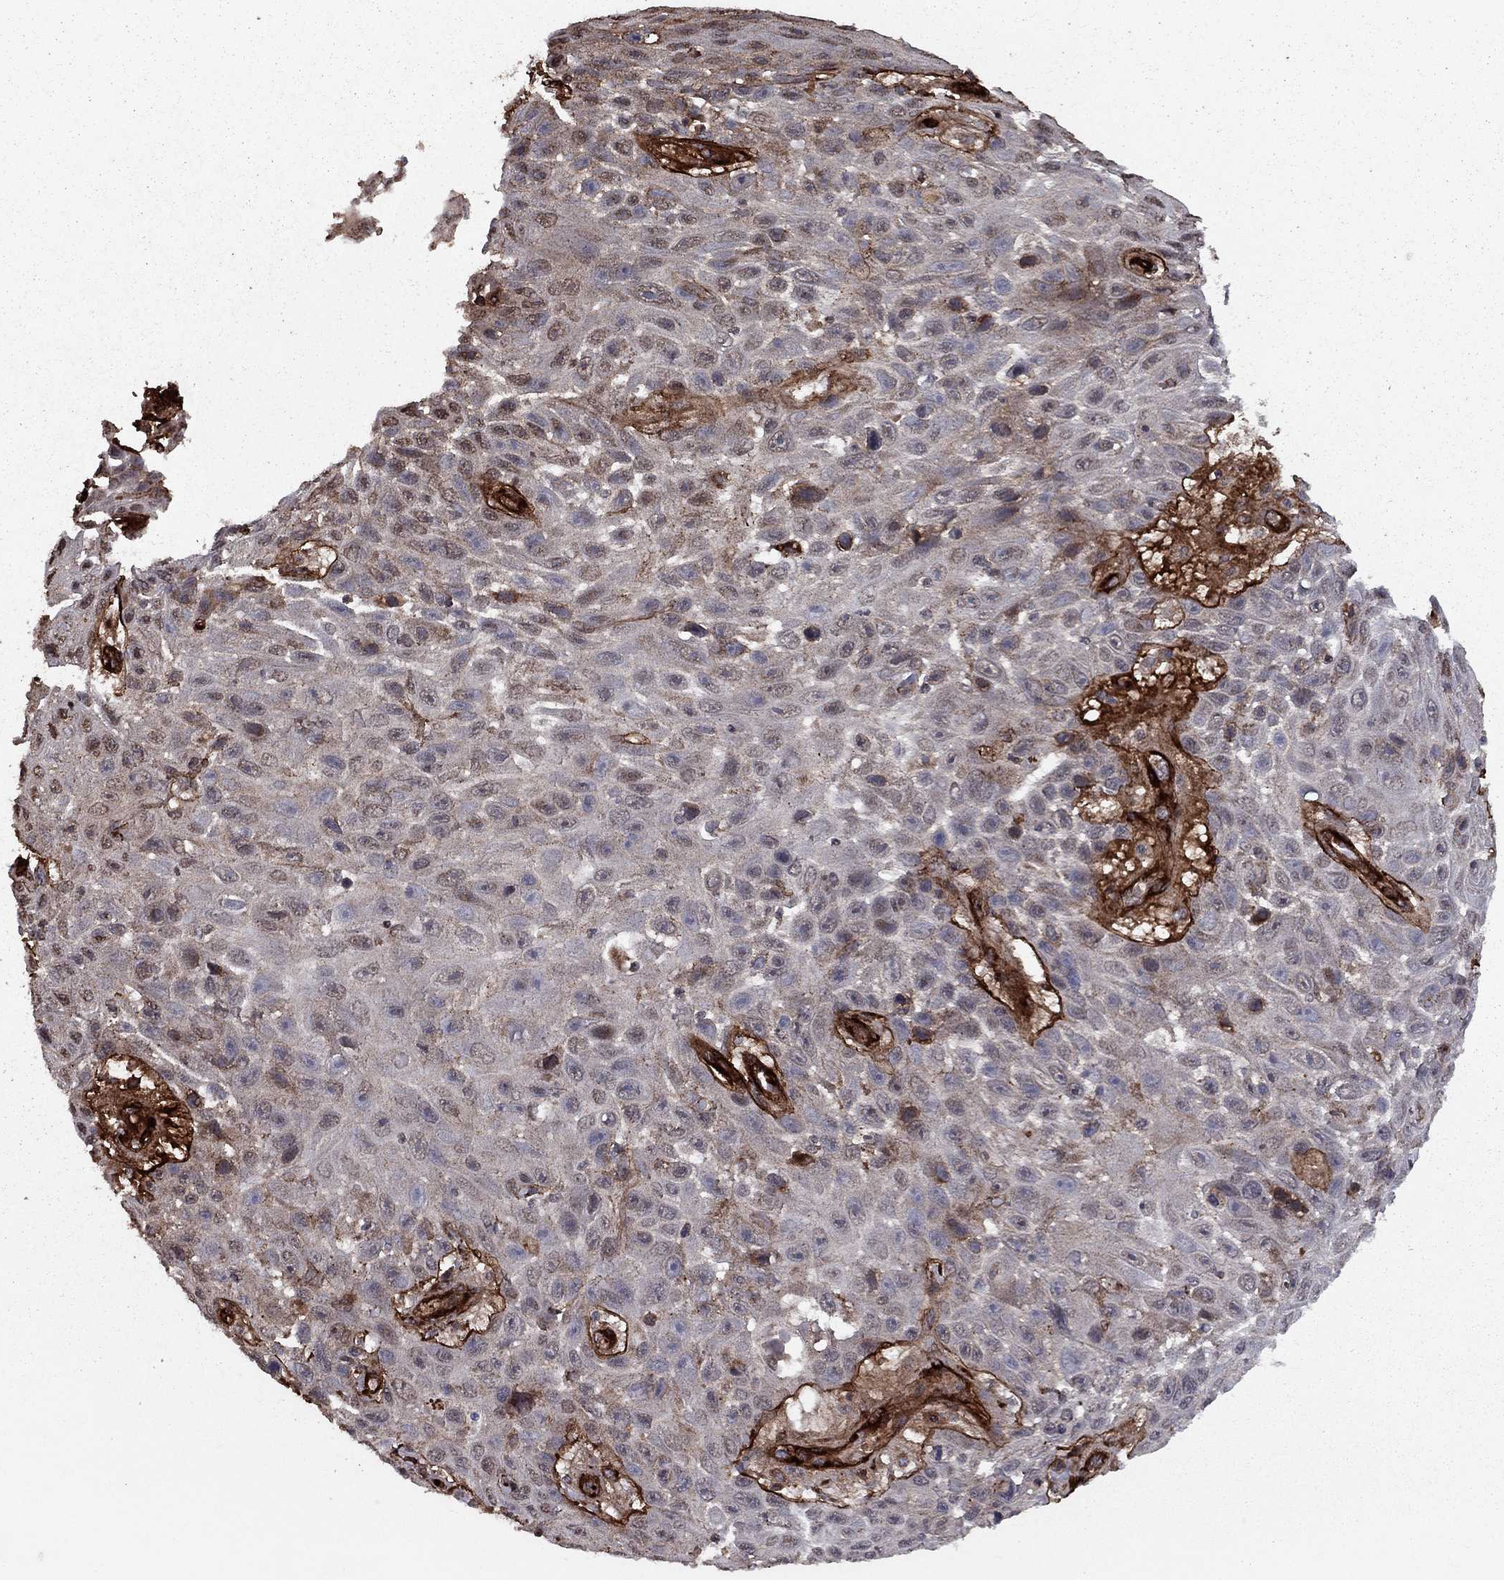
{"staining": {"intensity": "negative", "quantity": "none", "location": "none"}, "tissue": "skin cancer", "cell_type": "Tumor cells", "image_type": "cancer", "snomed": [{"axis": "morphology", "description": "Squamous cell carcinoma, NOS"}, {"axis": "topography", "description": "Skin"}], "caption": "This micrograph is of squamous cell carcinoma (skin) stained with immunohistochemistry (IHC) to label a protein in brown with the nuclei are counter-stained blue. There is no staining in tumor cells.", "gene": "COL18A1", "patient": {"sex": "male", "age": 82}}